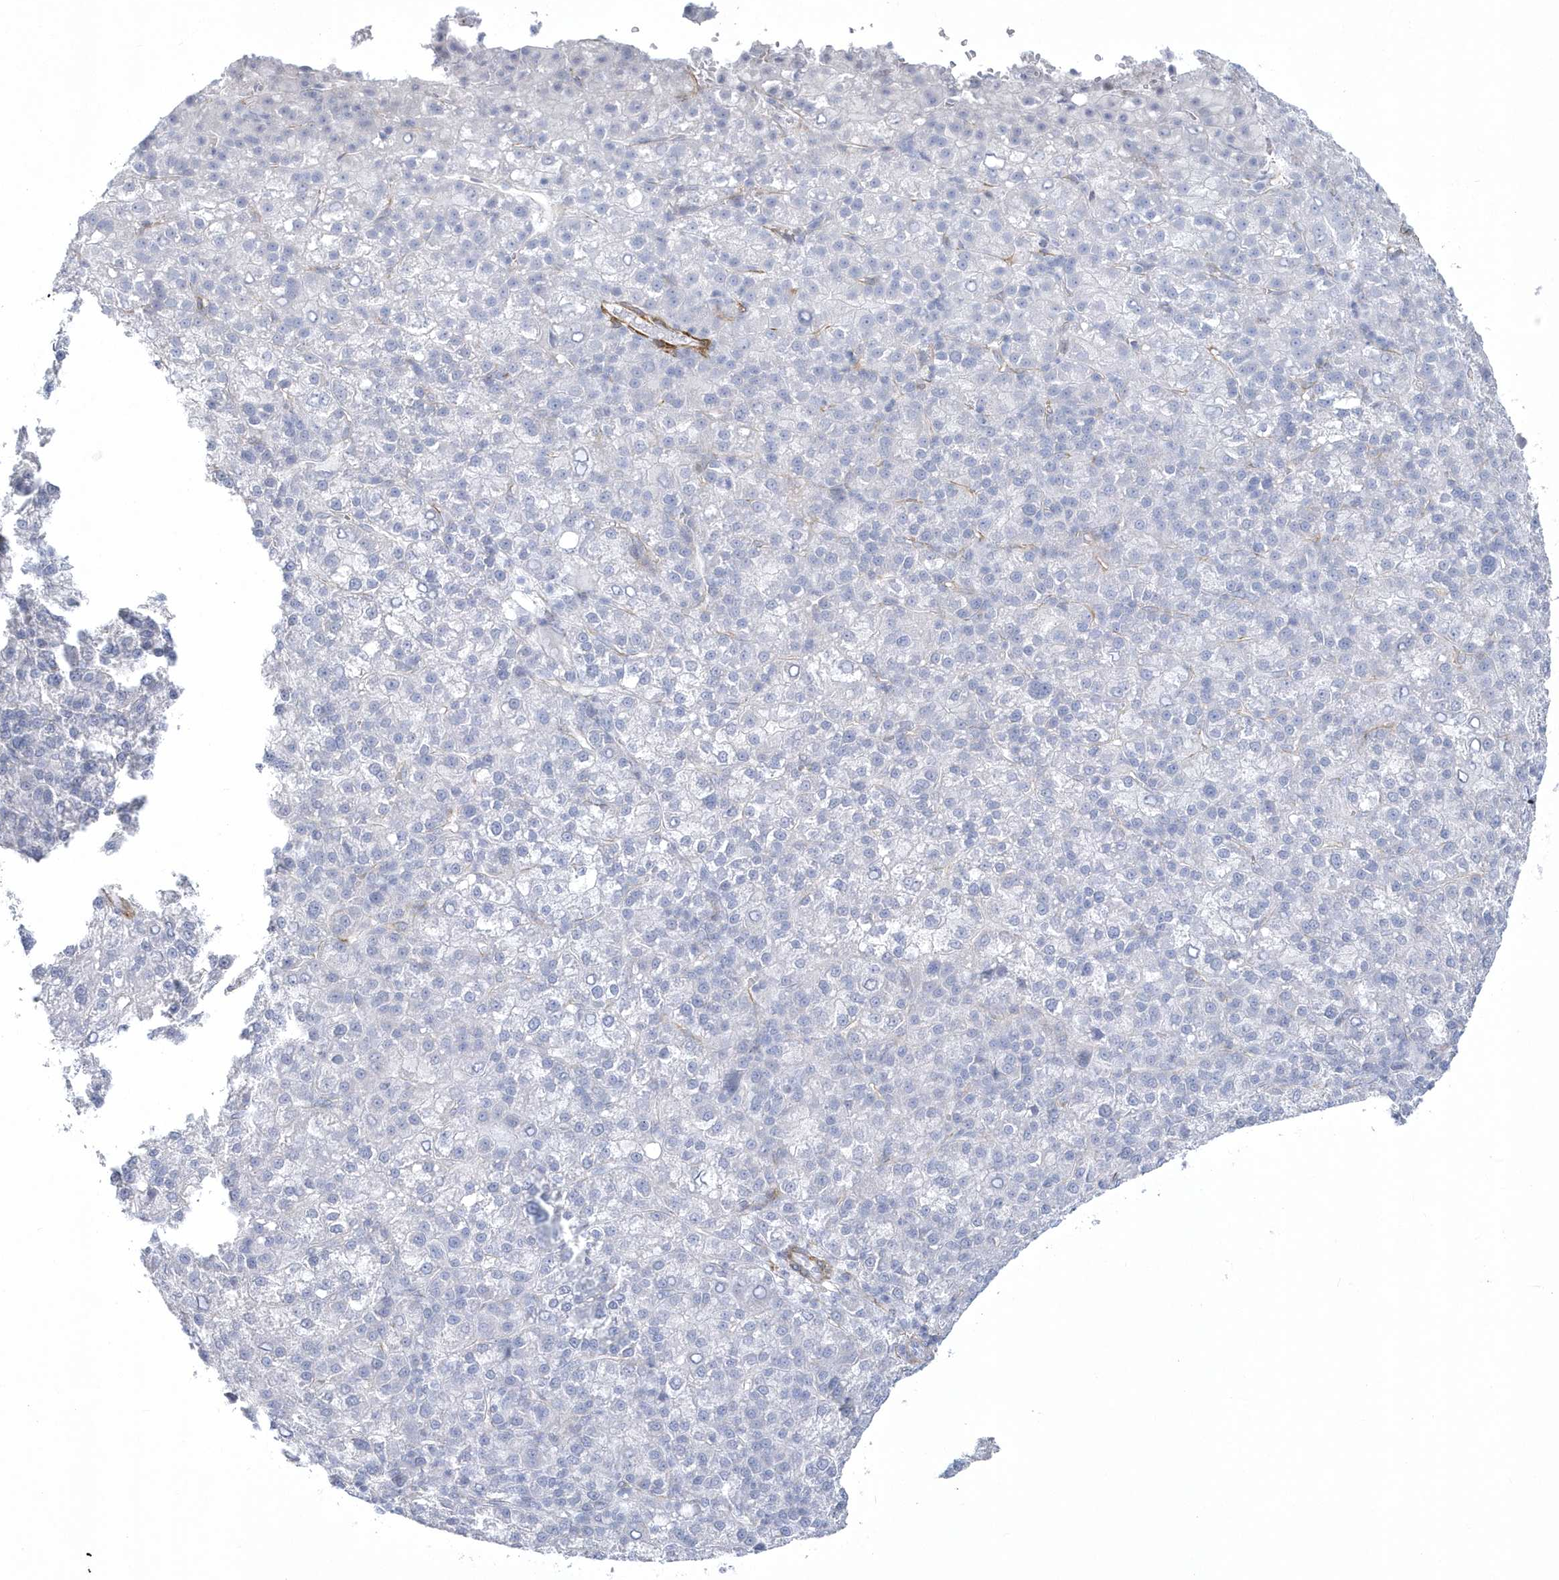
{"staining": {"intensity": "negative", "quantity": "none", "location": "none"}, "tissue": "liver cancer", "cell_type": "Tumor cells", "image_type": "cancer", "snomed": [{"axis": "morphology", "description": "Carcinoma, Hepatocellular, NOS"}, {"axis": "topography", "description": "Liver"}], "caption": "Liver hepatocellular carcinoma stained for a protein using immunohistochemistry (IHC) demonstrates no positivity tumor cells.", "gene": "WDR27", "patient": {"sex": "female", "age": 58}}